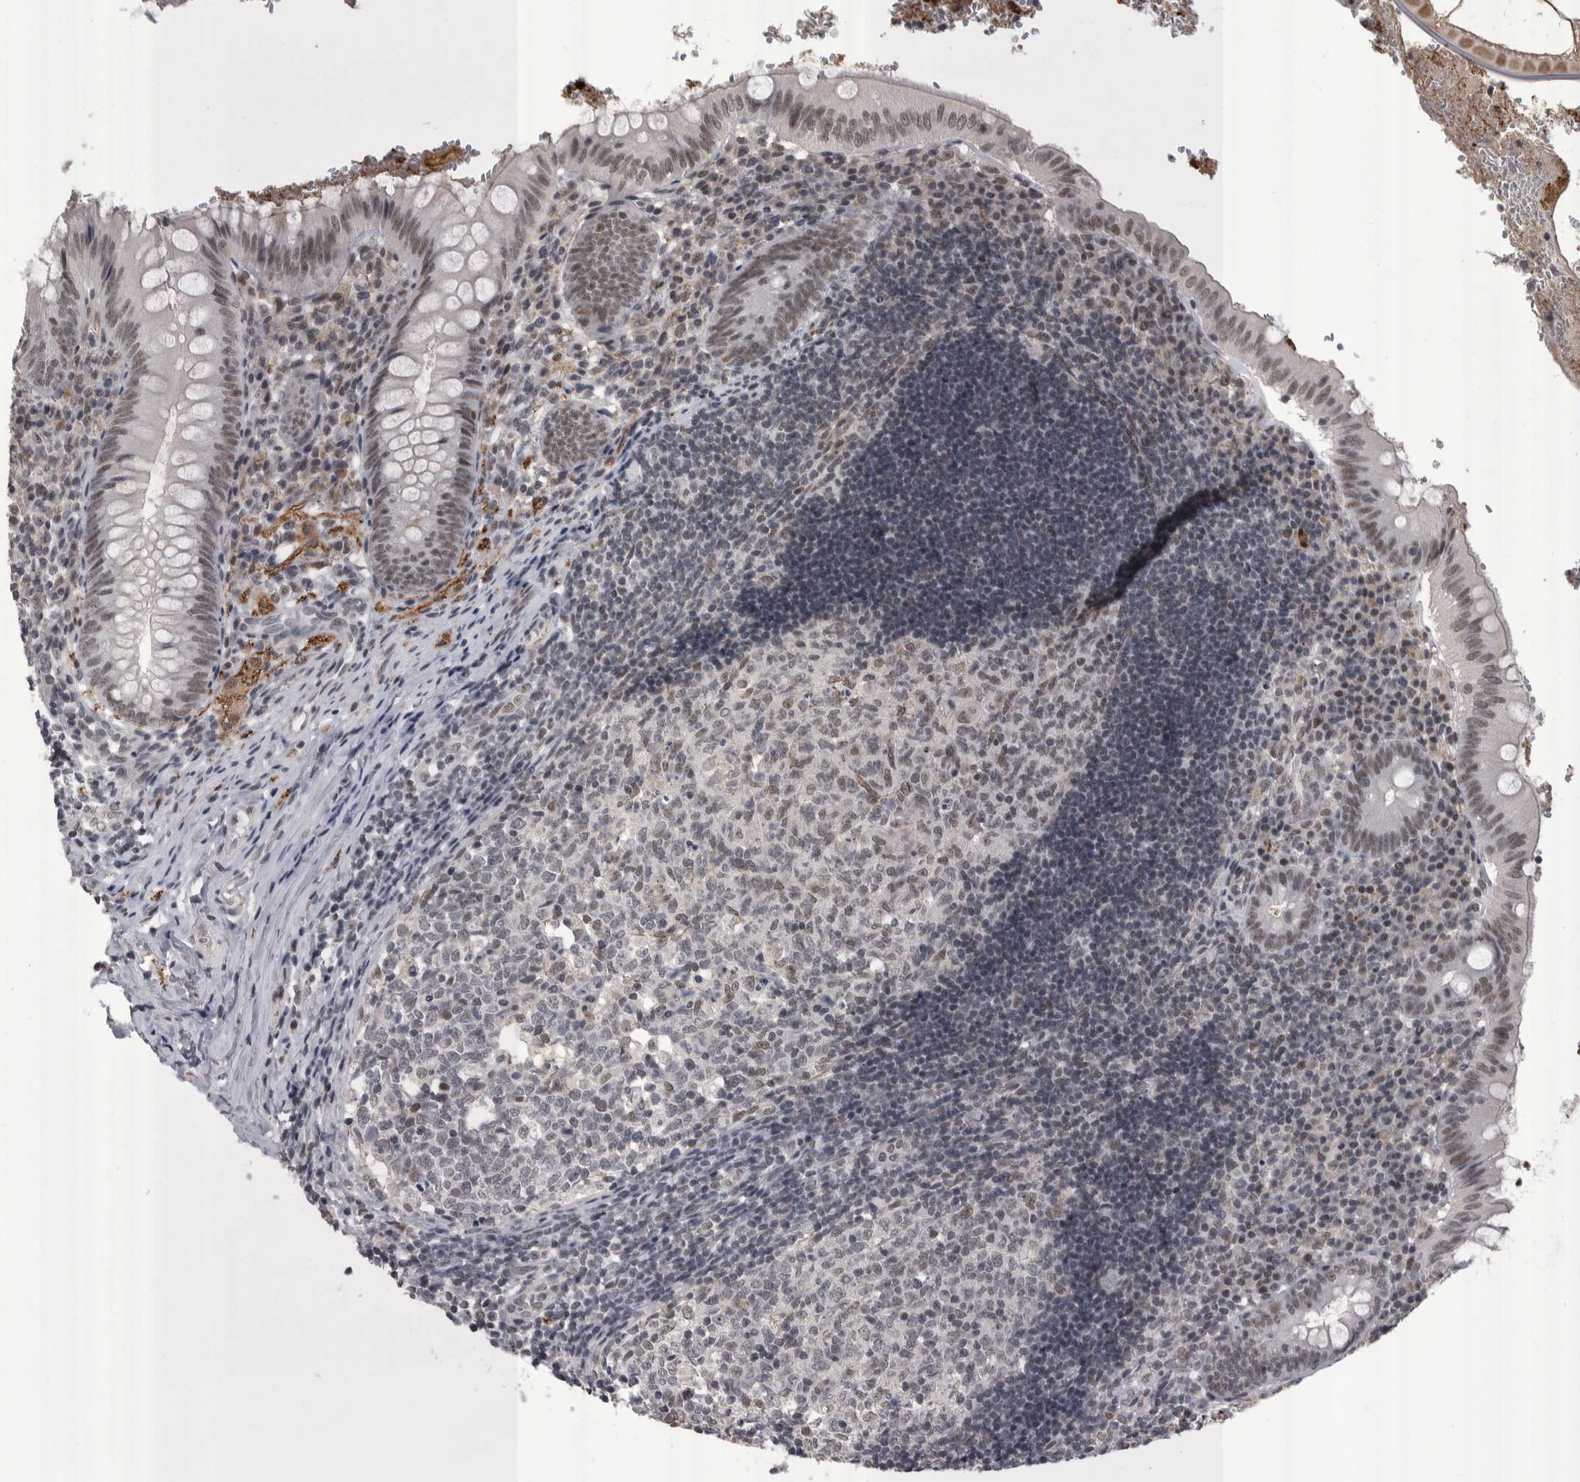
{"staining": {"intensity": "moderate", "quantity": ">75%", "location": "nuclear"}, "tissue": "appendix", "cell_type": "Glandular cells", "image_type": "normal", "snomed": [{"axis": "morphology", "description": "Normal tissue, NOS"}, {"axis": "topography", "description": "Appendix"}], "caption": "Appendix stained with a protein marker reveals moderate staining in glandular cells.", "gene": "DMTF1", "patient": {"sex": "male", "age": 8}}